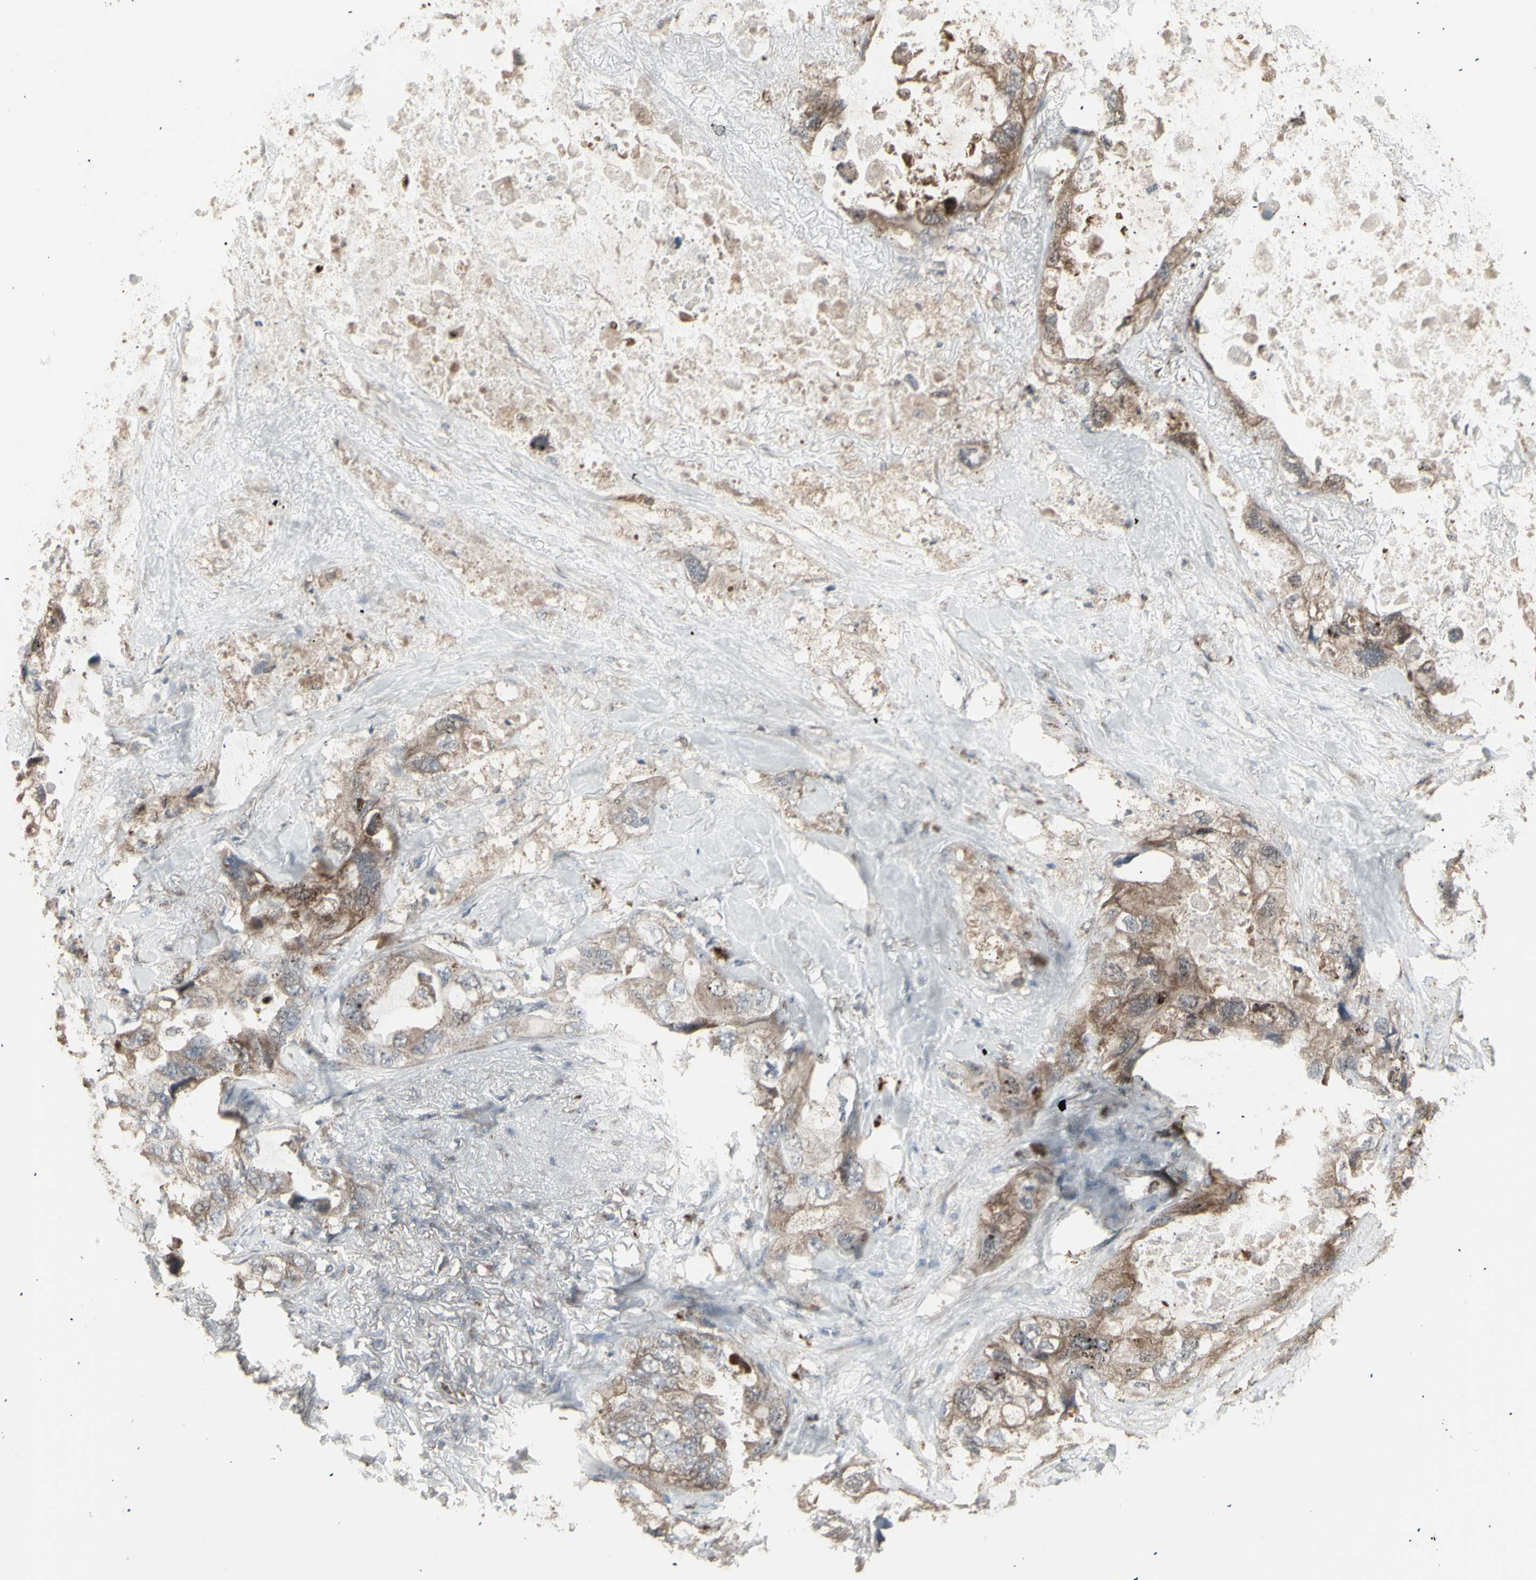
{"staining": {"intensity": "moderate", "quantity": ">75%", "location": "cytoplasmic/membranous"}, "tissue": "lung cancer", "cell_type": "Tumor cells", "image_type": "cancer", "snomed": [{"axis": "morphology", "description": "Squamous cell carcinoma, NOS"}, {"axis": "topography", "description": "Lung"}], "caption": "Lung squamous cell carcinoma stained with immunohistochemistry (IHC) reveals moderate cytoplasmic/membranous expression in approximately >75% of tumor cells.", "gene": "RNASEL", "patient": {"sex": "female", "age": 73}}